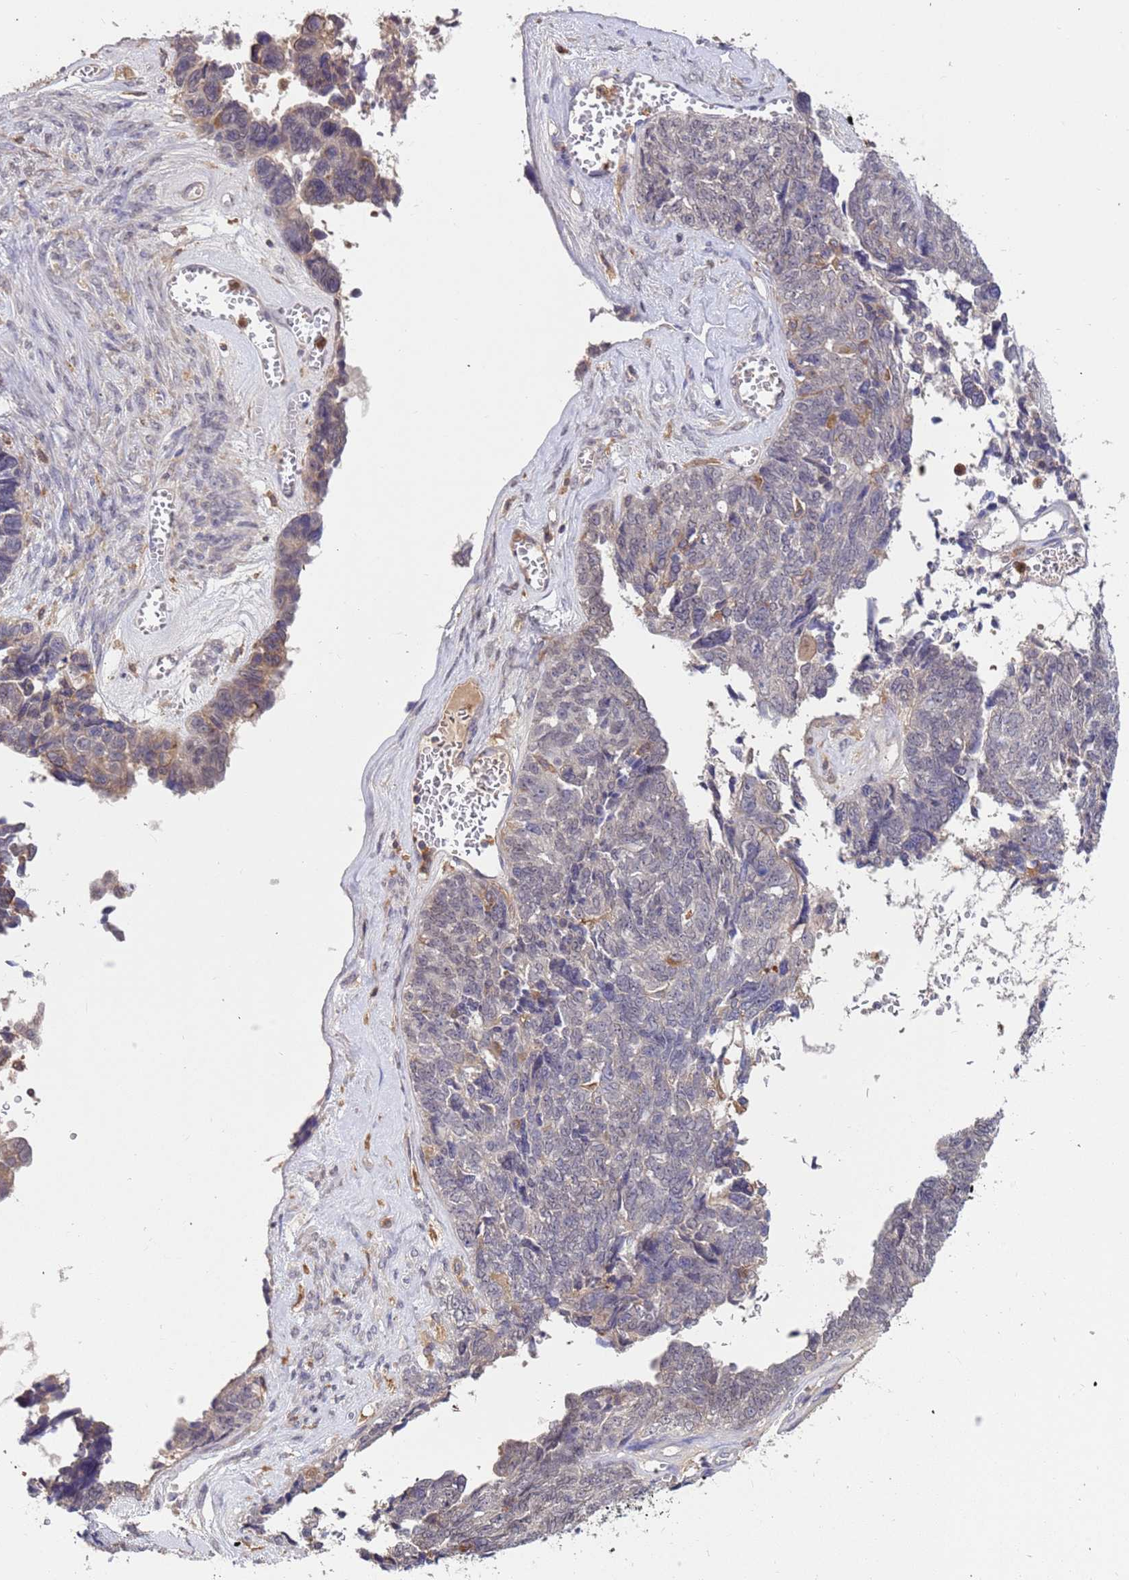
{"staining": {"intensity": "negative", "quantity": "none", "location": "none"}, "tissue": "ovarian cancer", "cell_type": "Tumor cells", "image_type": "cancer", "snomed": [{"axis": "morphology", "description": "Cystadenocarcinoma, serous, NOS"}, {"axis": "topography", "description": "Ovary"}], "caption": "Human ovarian serous cystadenocarcinoma stained for a protein using IHC demonstrates no expression in tumor cells.", "gene": "AMPD3", "patient": {"sex": "female", "age": 79}}